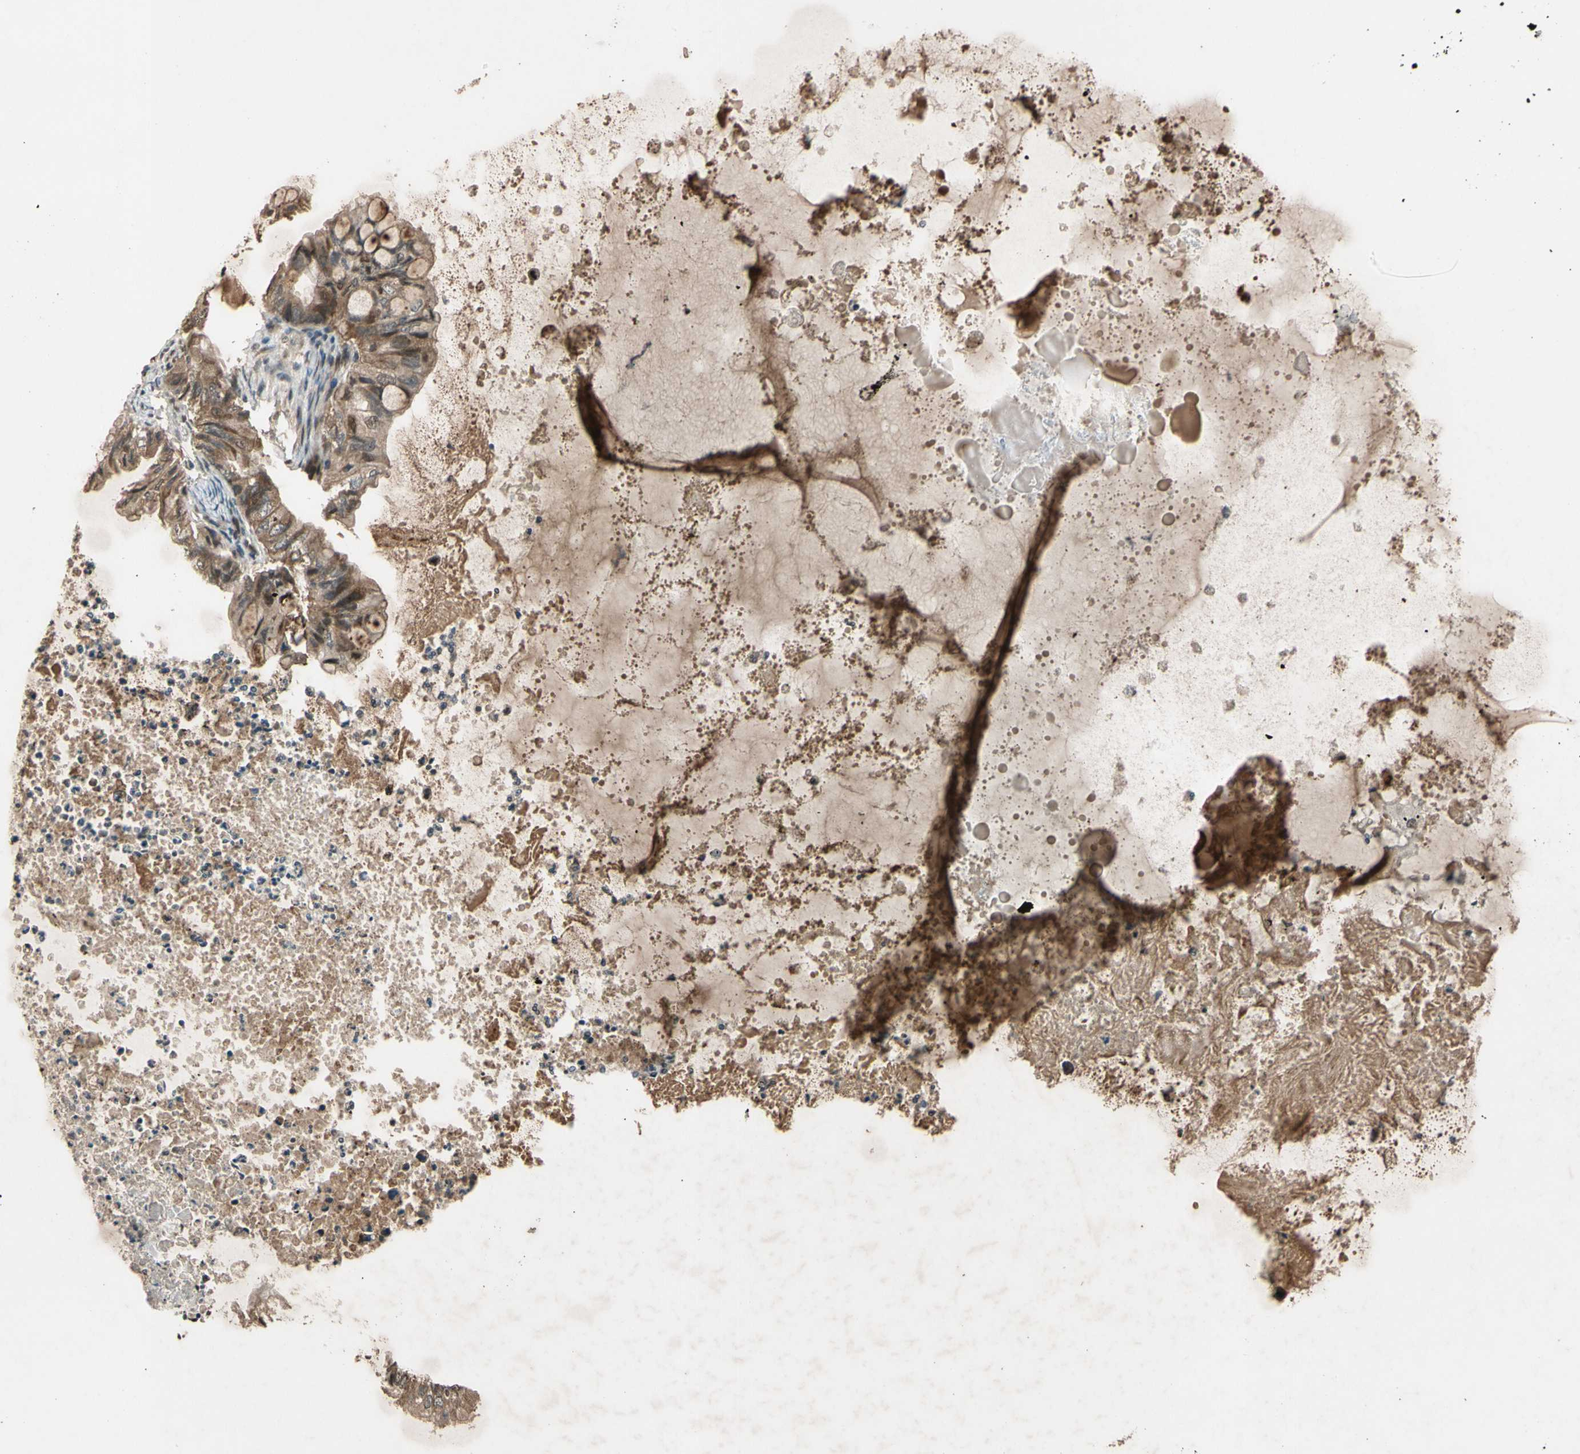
{"staining": {"intensity": "moderate", "quantity": ">75%", "location": "cytoplasmic/membranous"}, "tissue": "ovarian cancer", "cell_type": "Tumor cells", "image_type": "cancer", "snomed": [{"axis": "morphology", "description": "Cystadenocarcinoma, mucinous, NOS"}, {"axis": "topography", "description": "Ovary"}], "caption": "Ovarian cancer (mucinous cystadenocarcinoma) stained with a brown dye reveals moderate cytoplasmic/membranous positive staining in approximately >75% of tumor cells.", "gene": "TMEM230", "patient": {"sex": "female", "age": 80}}